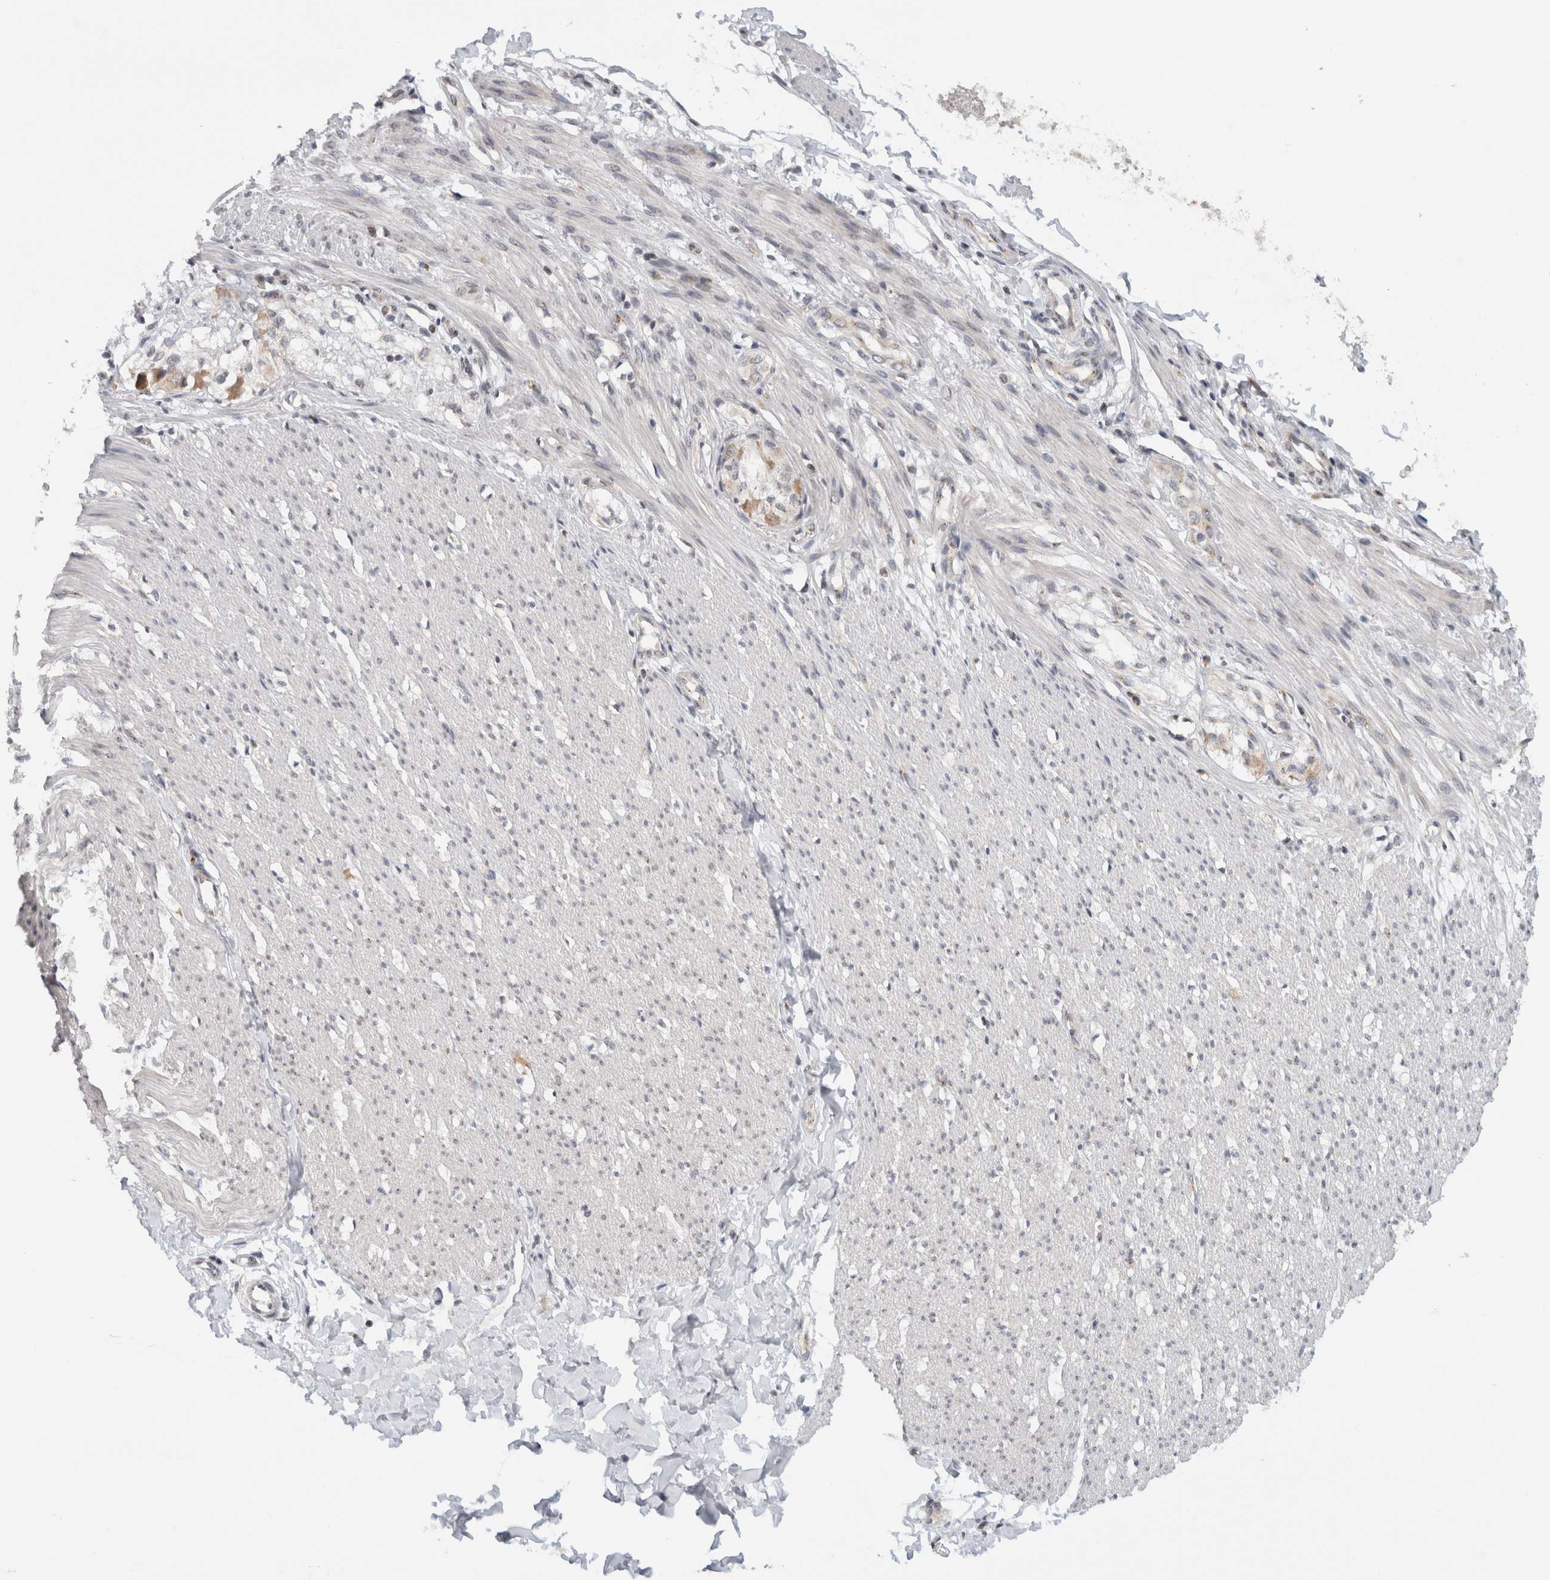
{"staining": {"intensity": "moderate", "quantity": "<25%", "location": "cytoplasmic/membranous"}, "tissue": "smooth muscle", "cell_type": "Smooth muscle cells", "image_type": "normal", "snomed": [{"axis": "morphology", "description": "Normal tissue, NOS"}, {"axis": "morphology", "description": "Adenocarcinoma, NOS"}, {"axis": "topography", "description": "Smooth muscle"}, {"axis": "topography", "description": "Colon"}], "caption": "Smooth muscle stained for a protein reveals moderate cytoplasmic/membranous positivity in smooth muscle cells. (Brightfield microscopy of DAB IHC at high magnification).", "gene": "CMC2", "patient": {"sex": "male", "age": 14}}